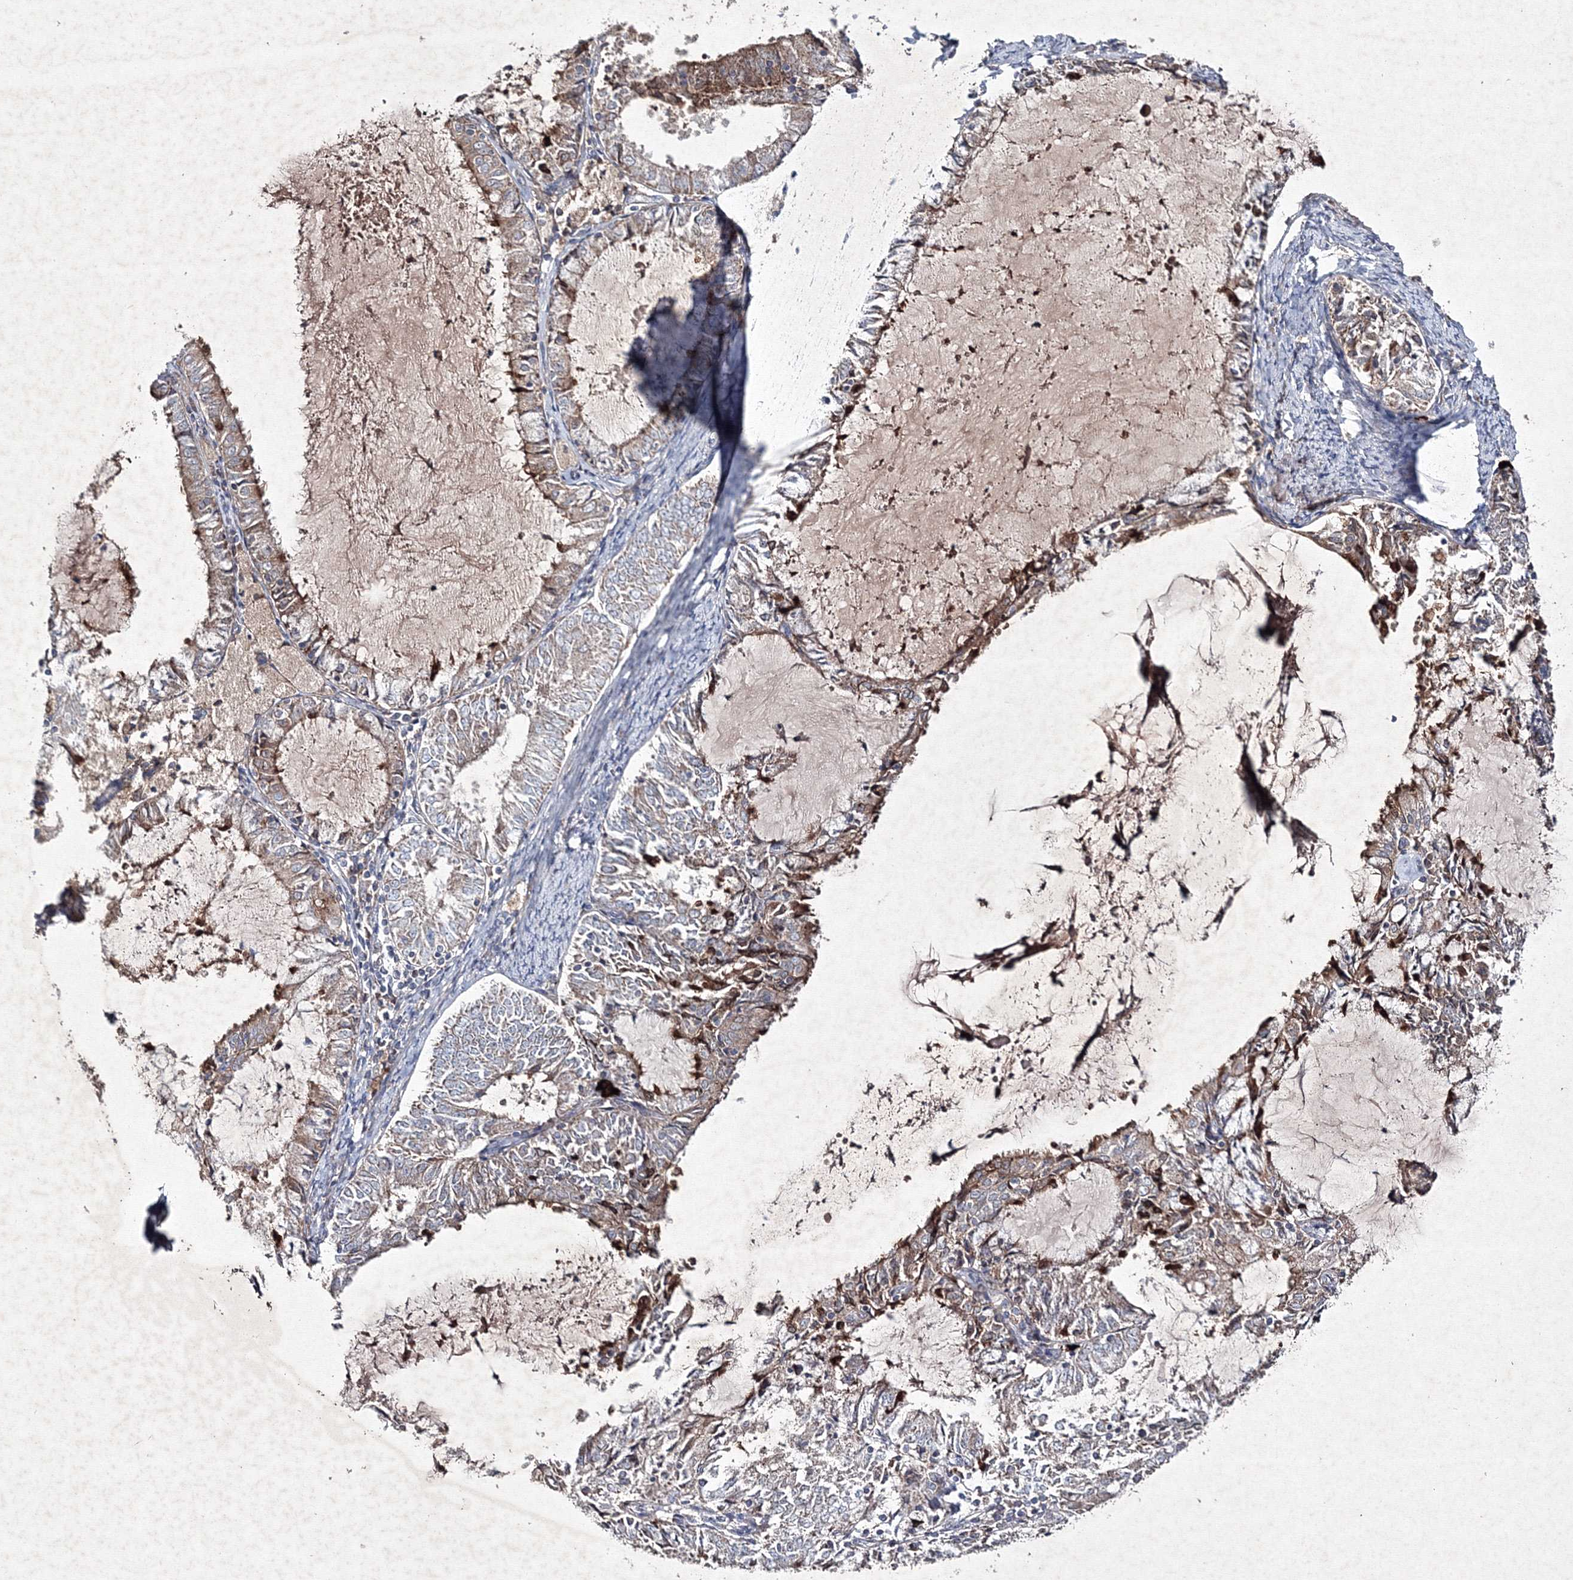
{"staining": {"intensity": "moderate", "quantity": ">75%", "location": "cytoplasmic/membranous"}, "tissue": "endometrial cancer", "cell_type": "Tumor cells", "image_type": "cancer", "snomed": [{"axis": "morphology", "description": "Adenocarcinoma, NOS"}, {"axis": "topography", "description": "Endometrium"}], "caption": "An IHC image of neoplastic tissue is shown. Protein staining in brown labels moderate cytoplasmic/membranous positivity in adenocarcinoma (endometrial) within tumor cells.", "gene": "GFM1", "patient": {"sex": "female", "age": 57}}